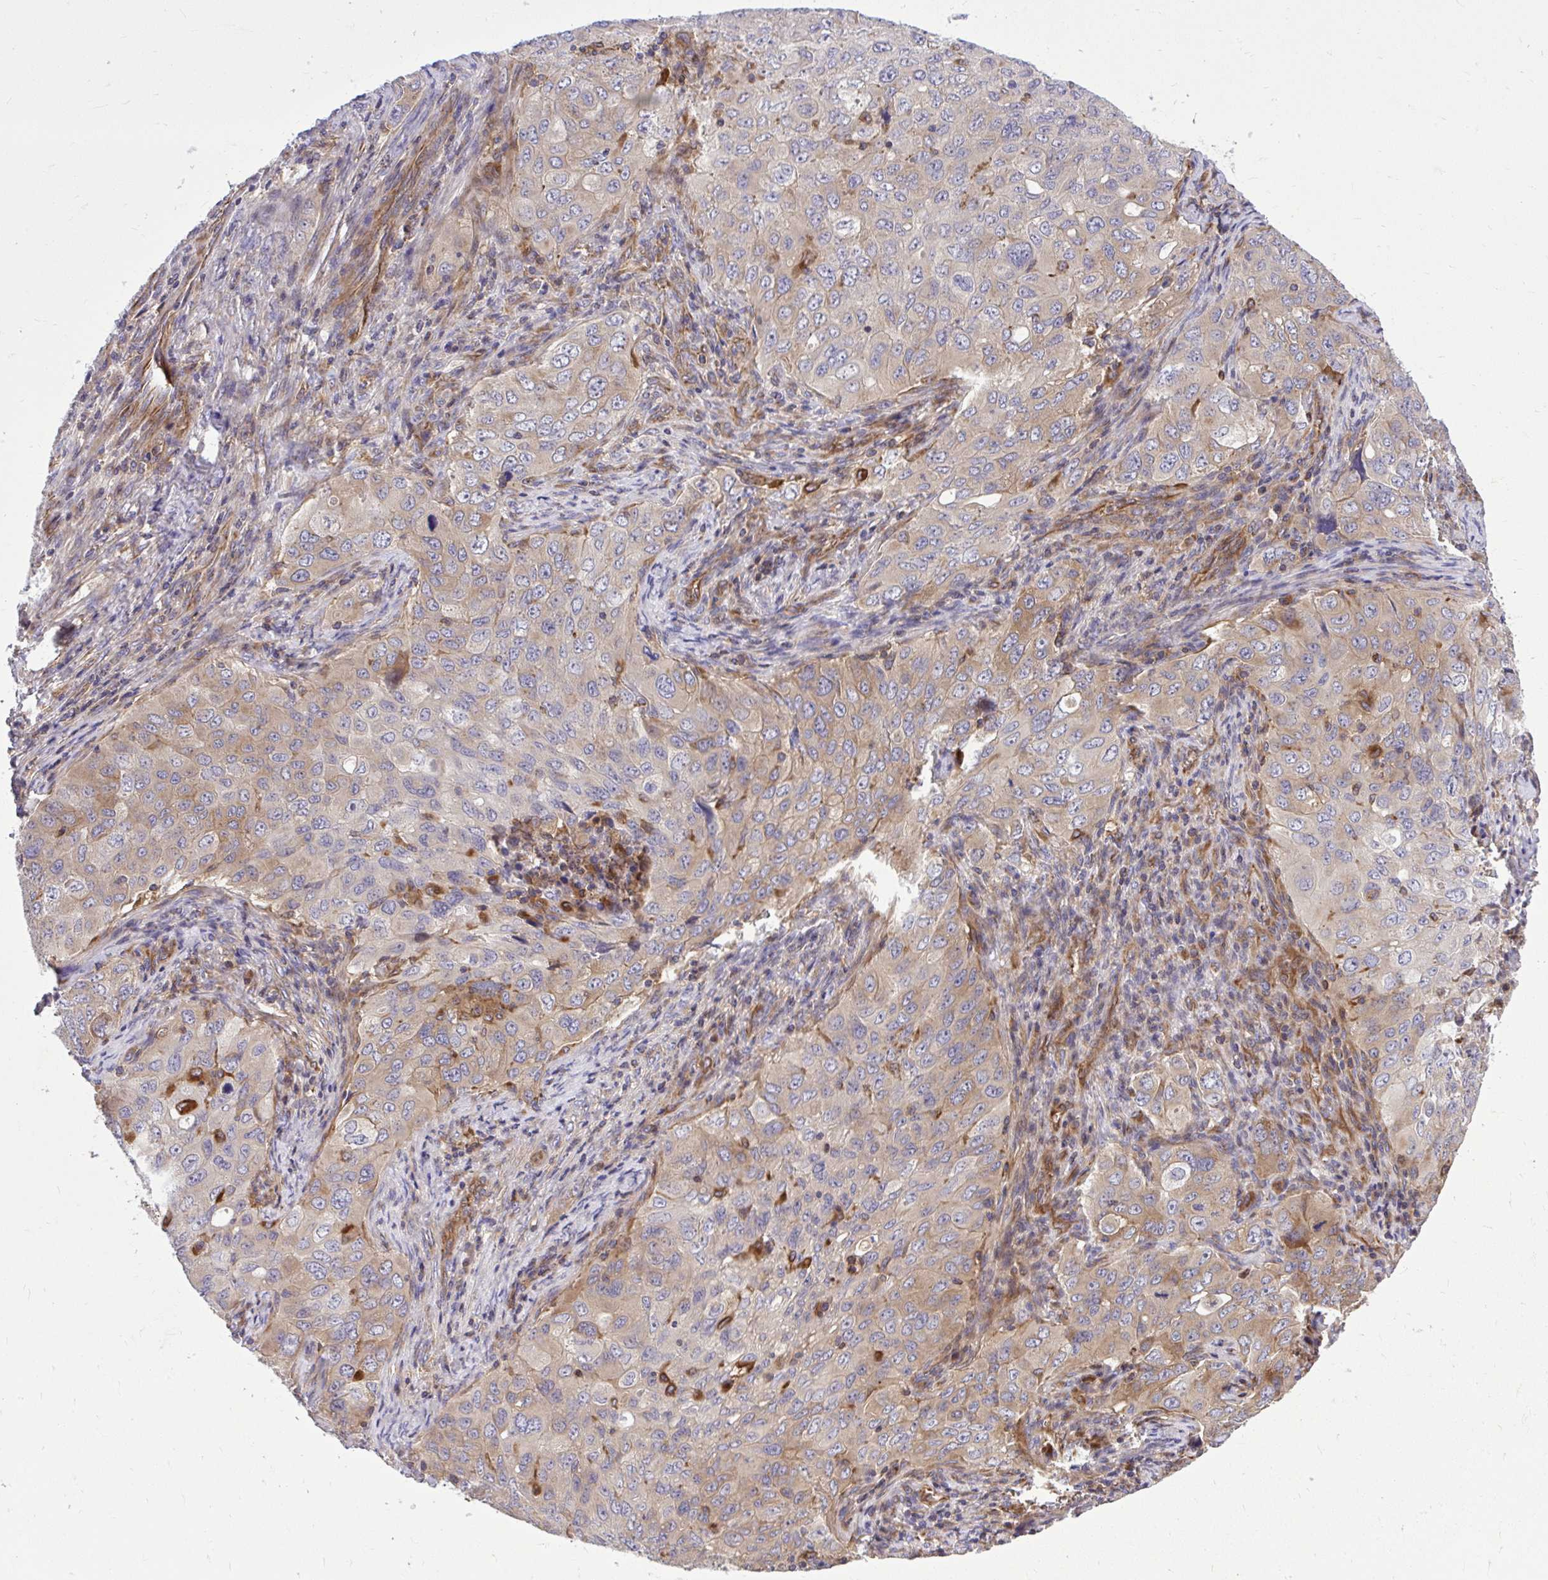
{"staining": {"intensity": "weak", "quantity": "<25%", "location": "cytoplasmic/membranous"}, "tissue": "lung cancer", "cell_type": "Tumor cells", "image_type": "cancer", "snomed": [{"axis": "morphology", "description": "Adenocarcinoma, NOS"}, {"axis": "morphology", "description": "Adenocarcinoma, metastatic, NOS"}, {"axis": "topography", "description": "Lymph node"}, {"axis": "topography", "description": "Lung"}], "caption": "IHC of lung cancer (adenocarcinoma) displays no positivity in tumor cells.", "gene": "PAIP2", "patient": {"sex": "female", "age": 42}}